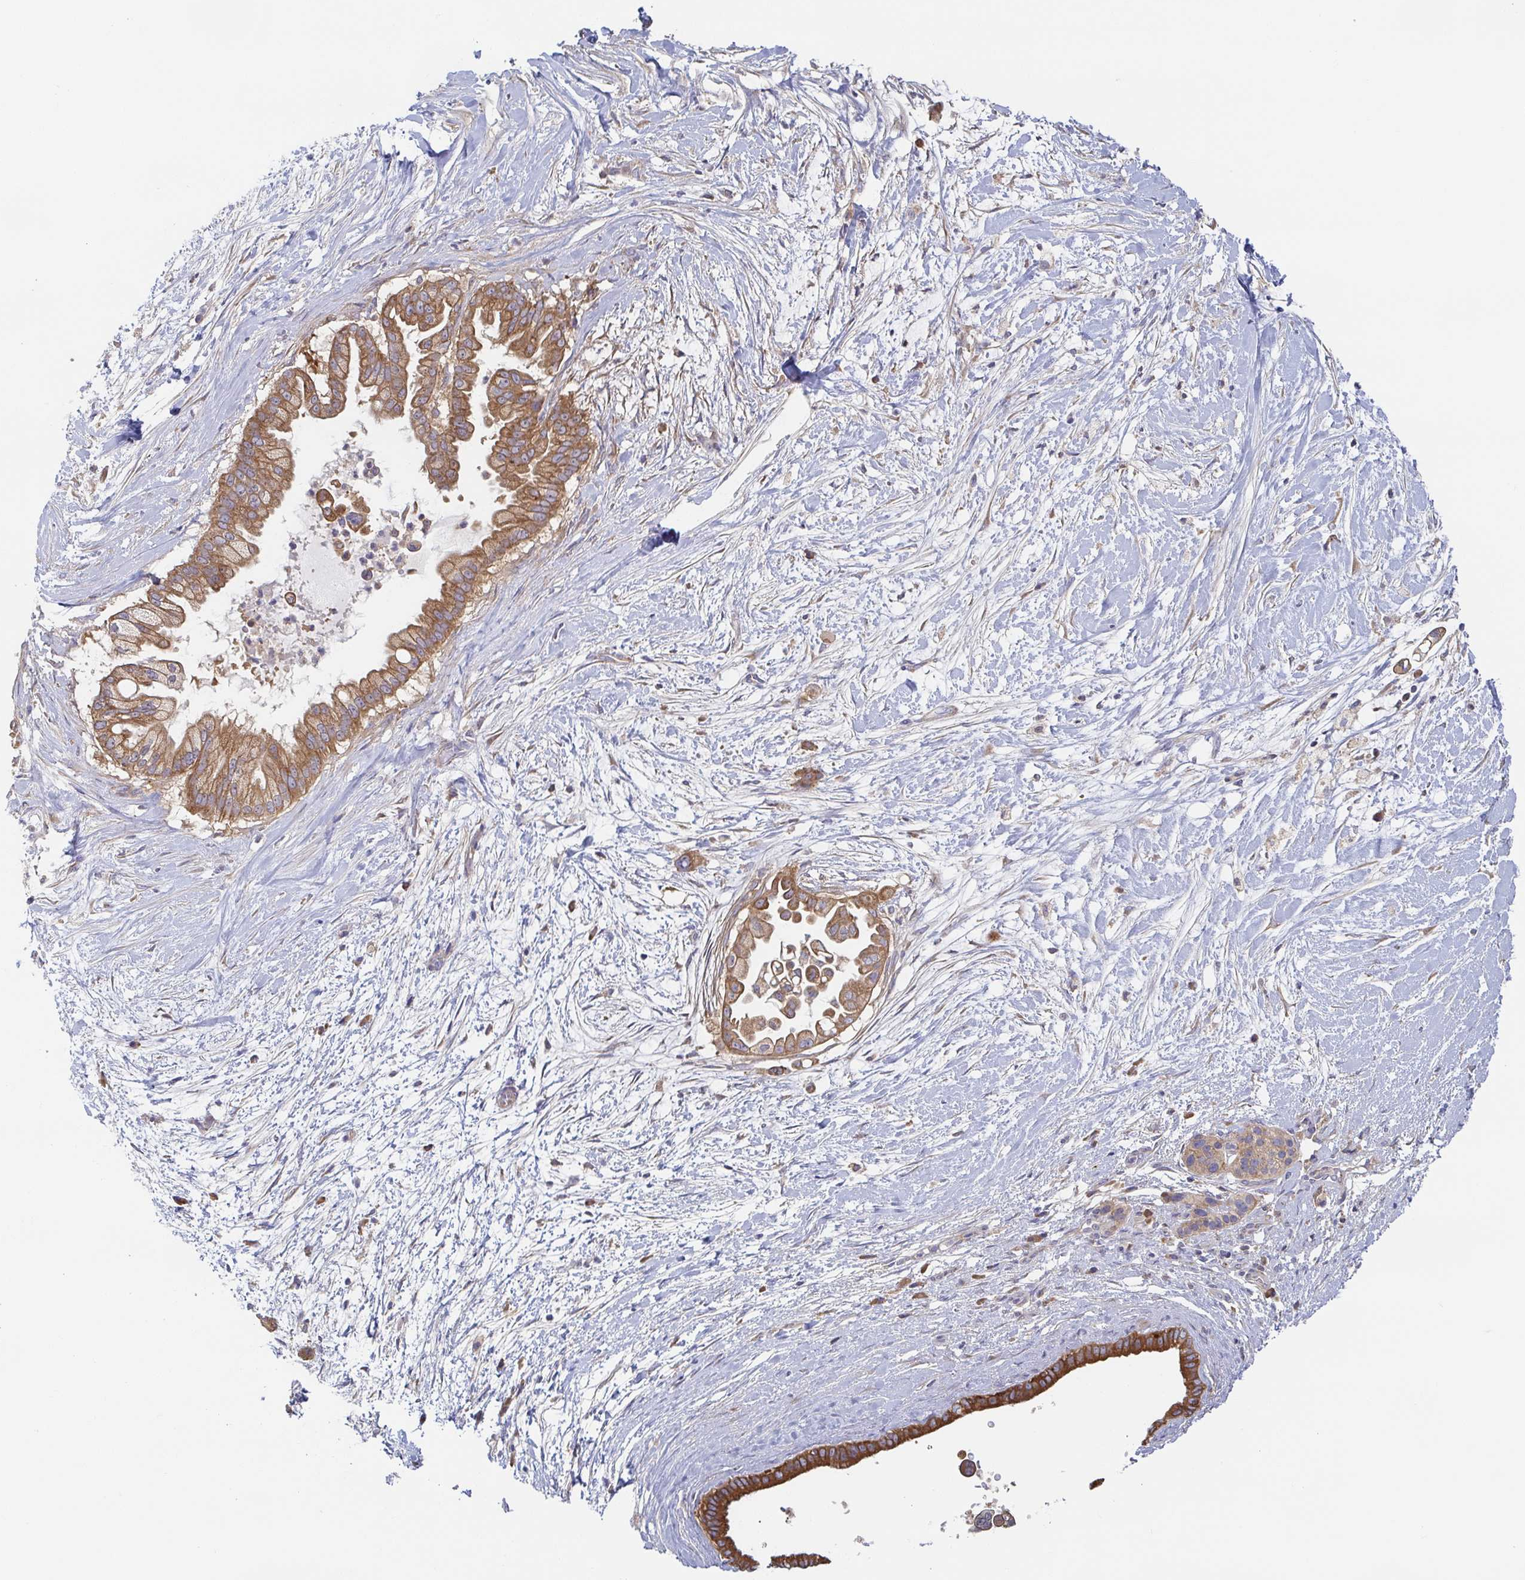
{"staining": {"intensity": "moderate", "quantity": ">75%", "location": "cytoplasmic/membranous"}, "tissue": "pancreatic cancer", "cell_type": "Tumor cells", "image_type": "cancer", "snomed": [{"axis": "morphology", "description": "Adenocarcinoma, NOS"}, {"axis": "topography", "description": "Pancreas"}], "caption": "DAB immunohistochemical staining of human pancreatic adenocarcinoma displays moderate cytoplasmic/membranous protein staining in approximately >75% of tumor cells. (DAB IHC, brown staining for protein, blue staining for nuclei).", "gene": "TUFT1", "patient": {"sex": "female", "age": 69}}